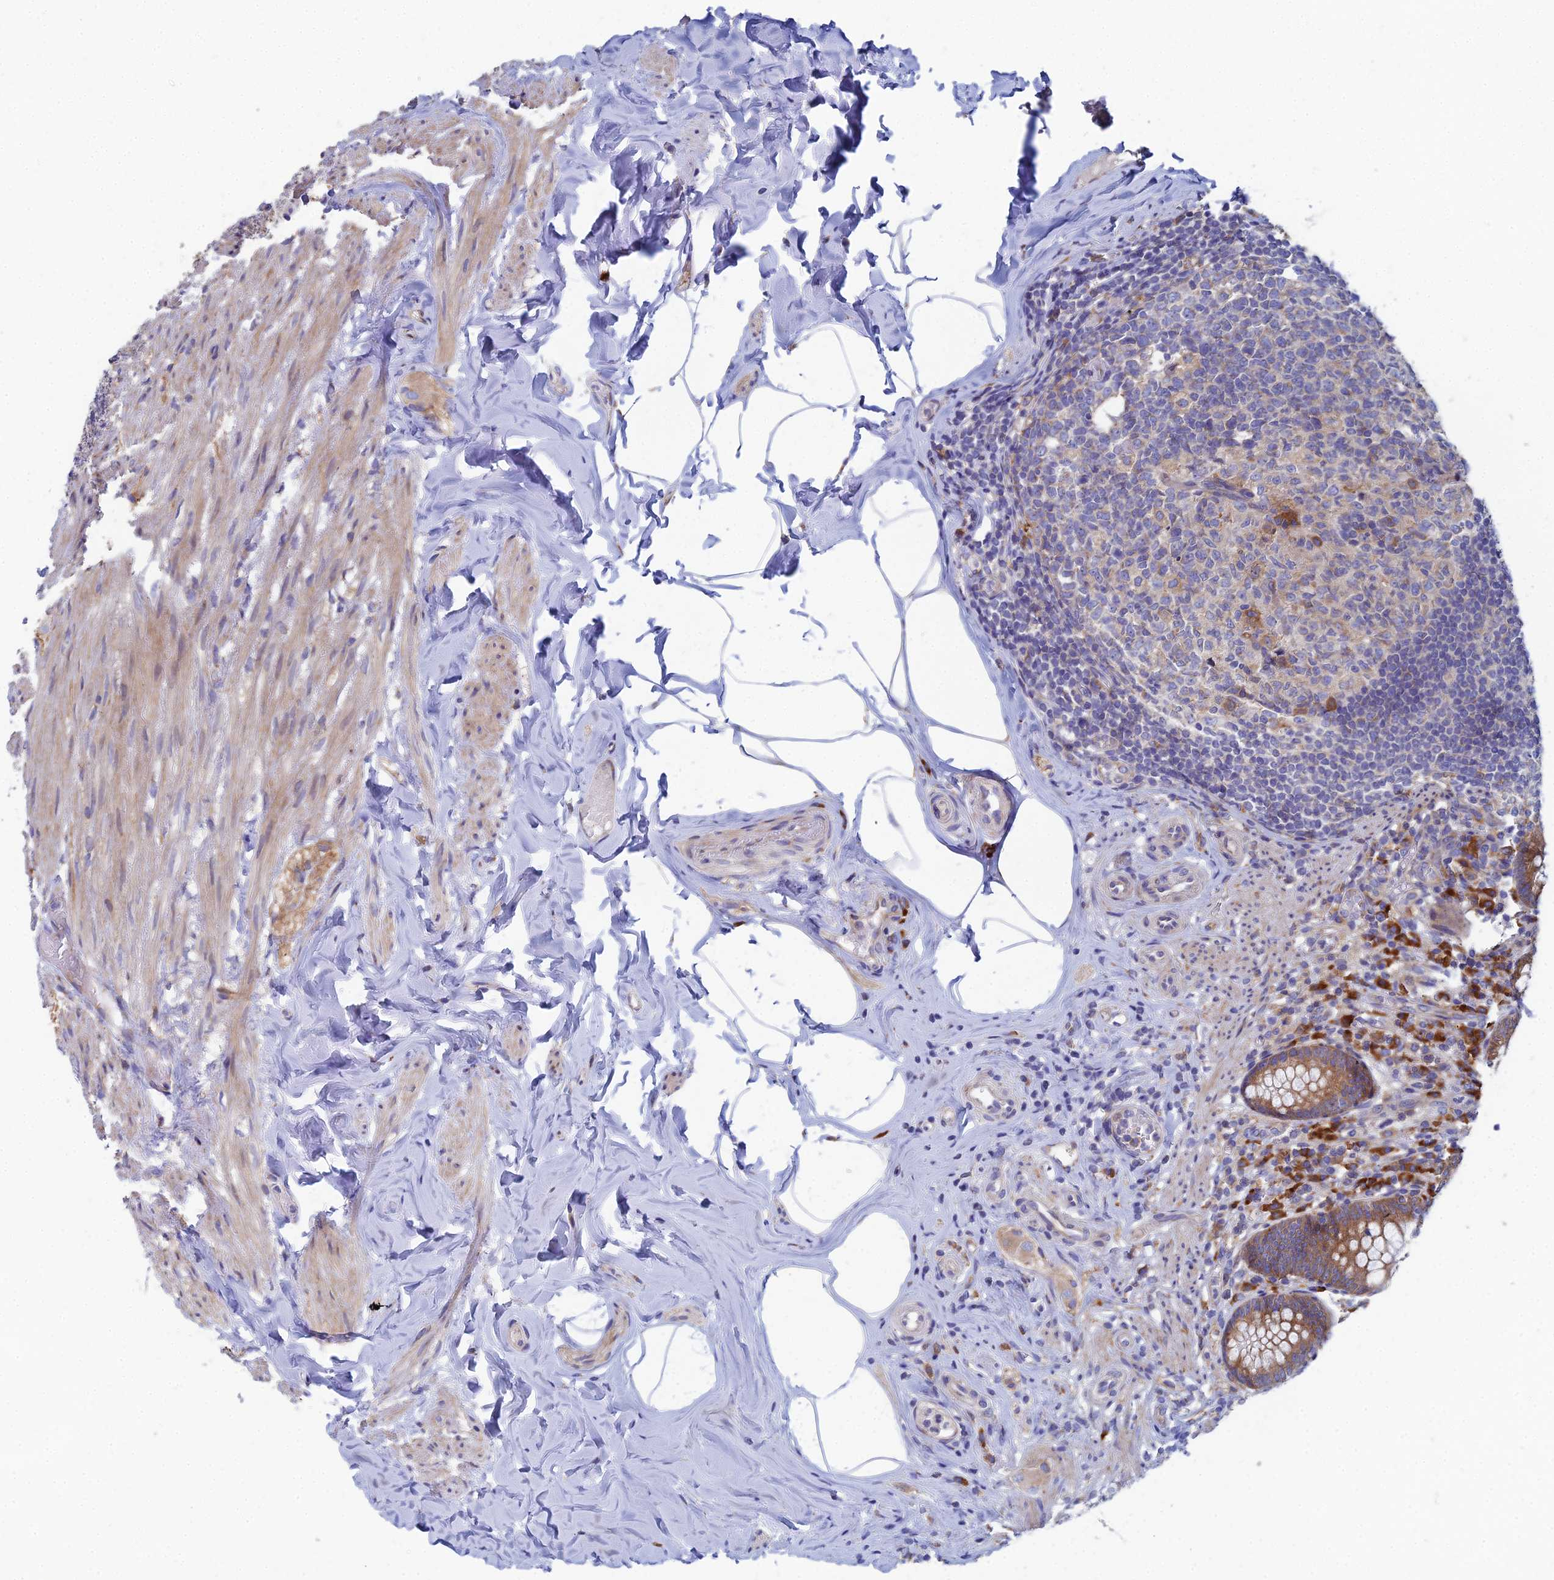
{"staining": {"intensity": "moderate", "quantity": ">75%", "location": "cytoplasmic/membranous"}, "tissue": "appendix", "cell_type": "Glandular cells", "image_type": "normal", "snomed": [{"axis": "morphology", "description": "Normal tissue, NOS"}, {"axis": "topography", "description": "Appendix"}], "caption": "Protein staining displays moderate cytoplasmic/membranous expression in approximately >75% of glandular cells in normal appendix. (DAB (3,3'-diaminobenzidine) = brown stain, brightfield microscopy at high magnification).", "gene": "CLCN3", "patient": {"sex": "male", "age": 55}}